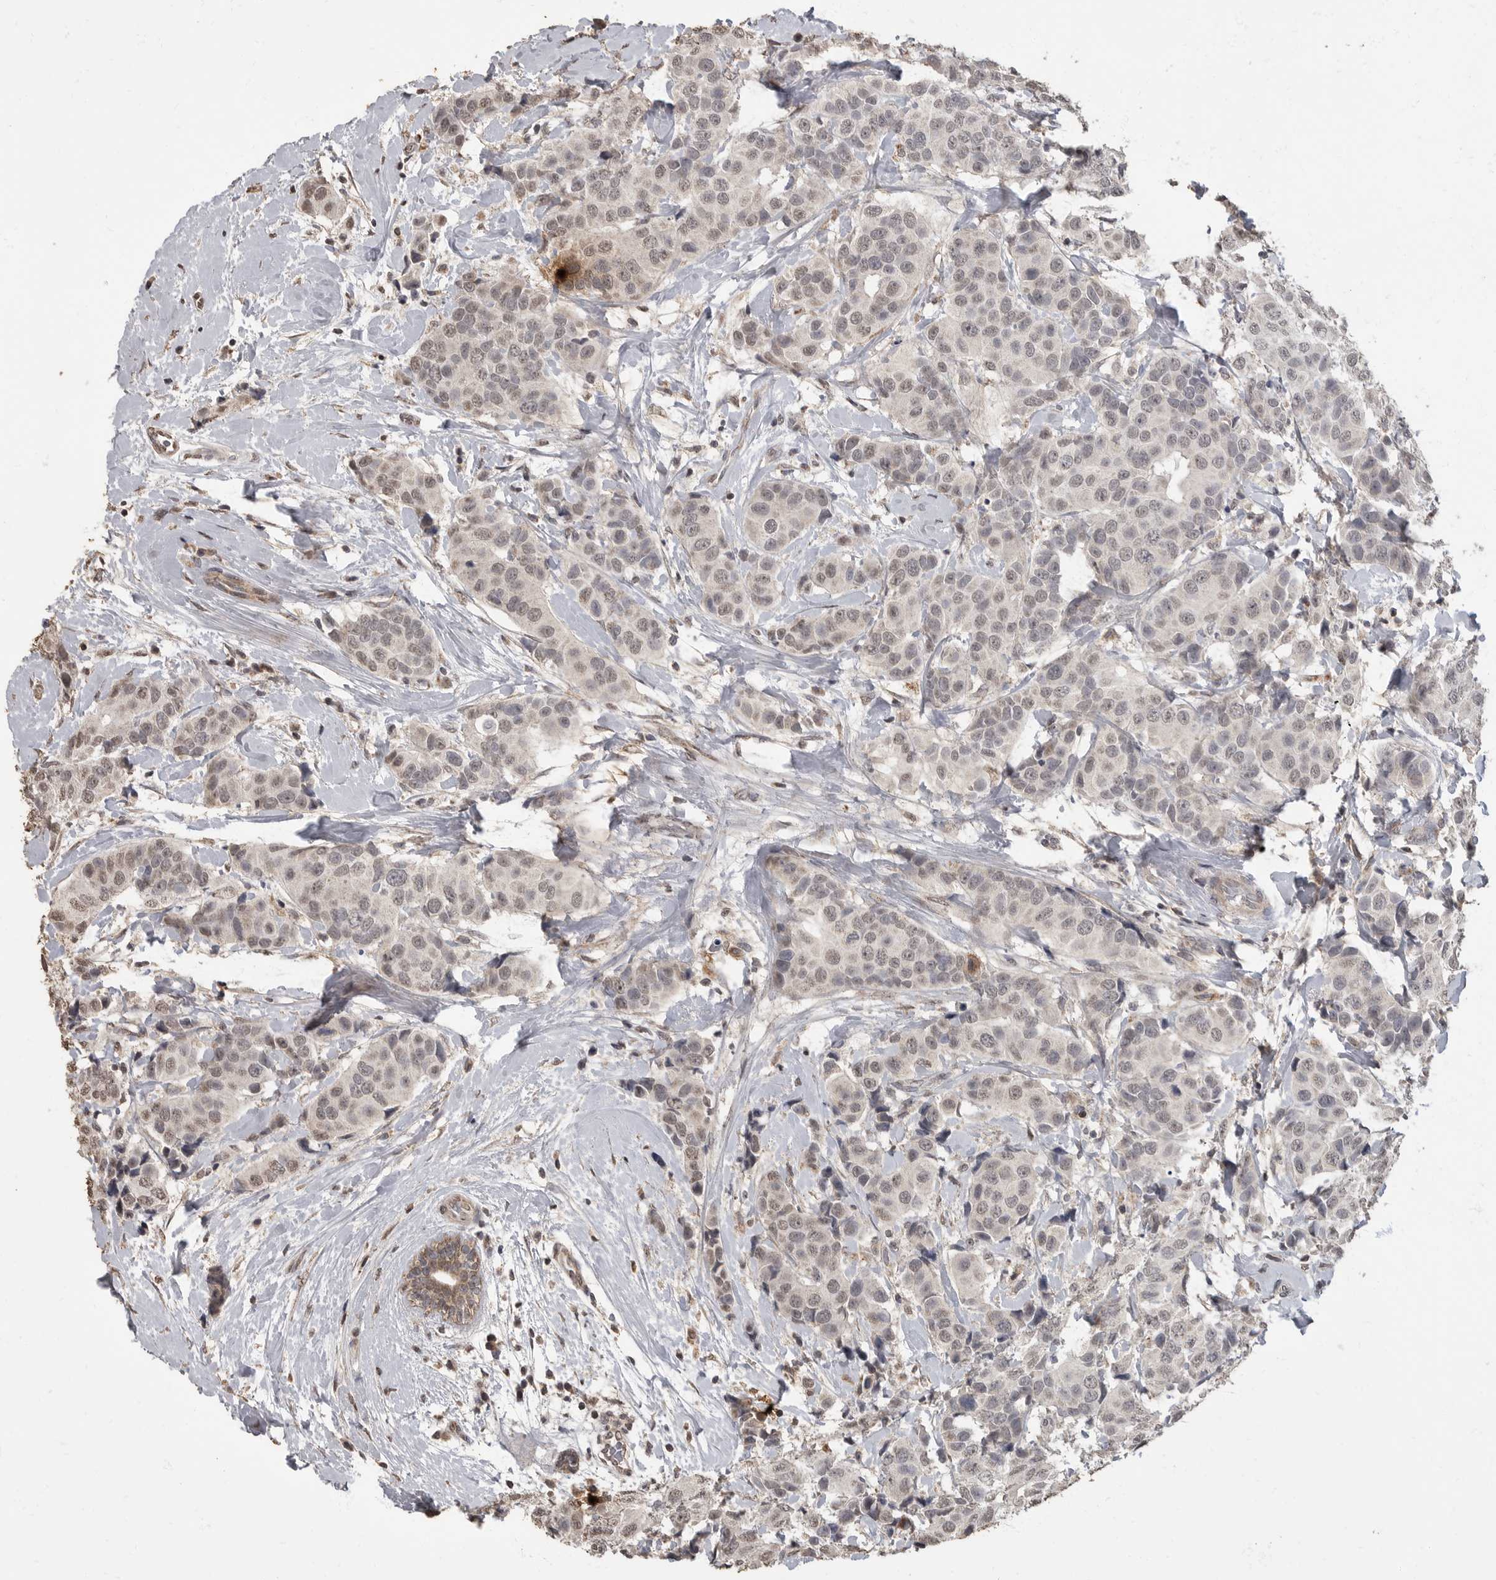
{"staining": {"intensity": "weak", "quantity": "25%-75%", "location": "nuclear"}, "tissue": "breast cancer", "cell_type": "Tumor cells", "image_type": "cancer", "snomed": [{"axis": "morphology", "description": "Normal tissue, NOS"}, {"axis": "morphology", "description": "Duct carcinoma"}, {"axis": "topography", "description": "Breast"}], "caption": "Immunohistochemistry (IHC) histopathology image of breast cancer stained for a protein (brown), which reveals low levels of weak nuclear expression in approximately 25%-75% of tumor cells.", "gene": "MAFG", "patient": {"sex": "female", "age": 39}}